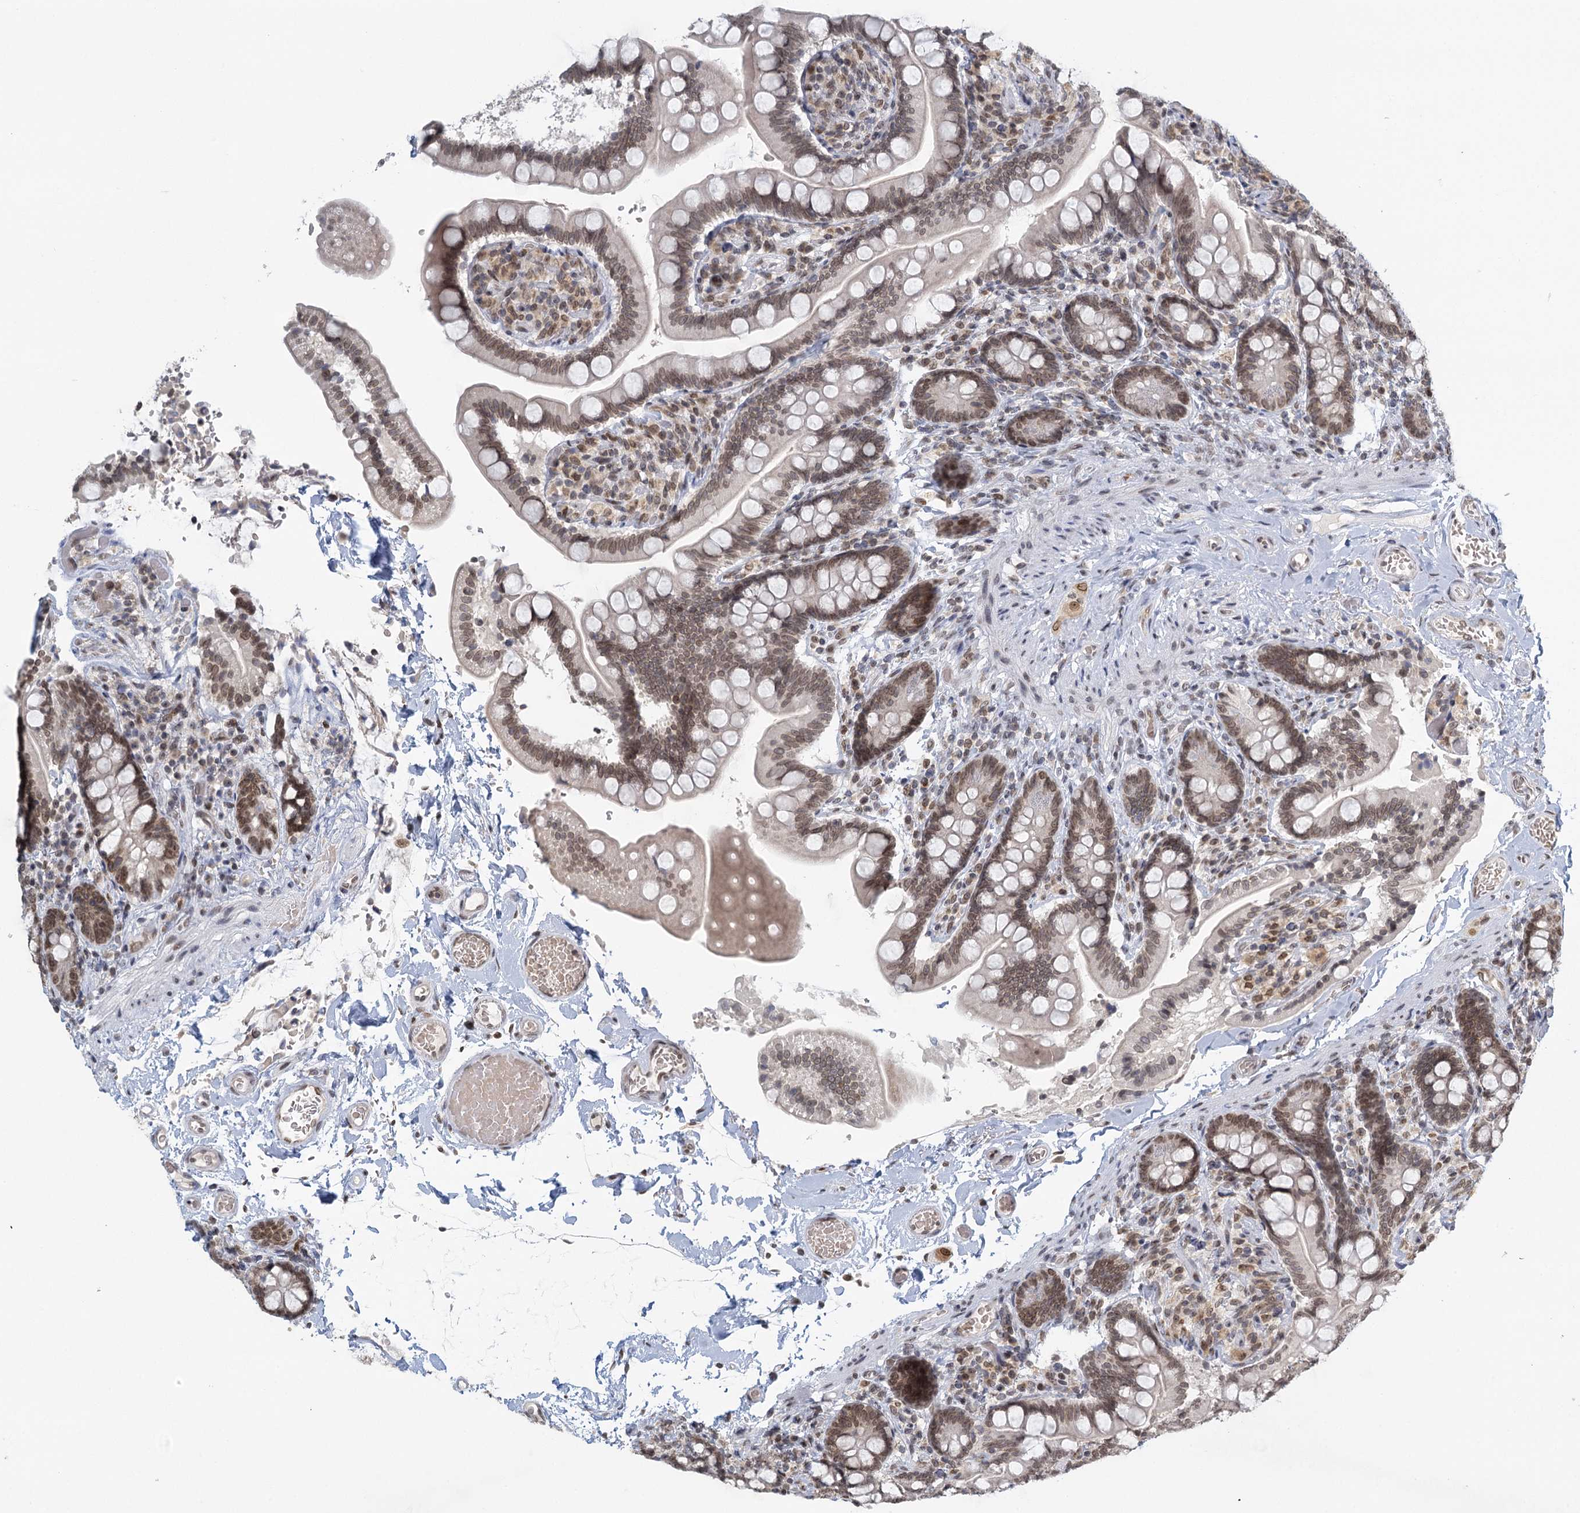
{"staining": {"intensity": "moderate", "quantity": "25%-75%", "location": "nuclear"}, "tissue": "small intestine", "cell_type": "Glandular cells", "image_type": "normal", "snomed": [{"axis": "morphology", "description": "Normal tissue, NOS"}, {"axis": "topography", "description": "Small intestine"}], "caption": "The micrograph demonstrates staining of unremarkable small intestine, revealing moderate nuclear protein expression (brown color) within glandular cells.", "gene": "TREX1", "patient": {"sex": "female", "age": 64}}